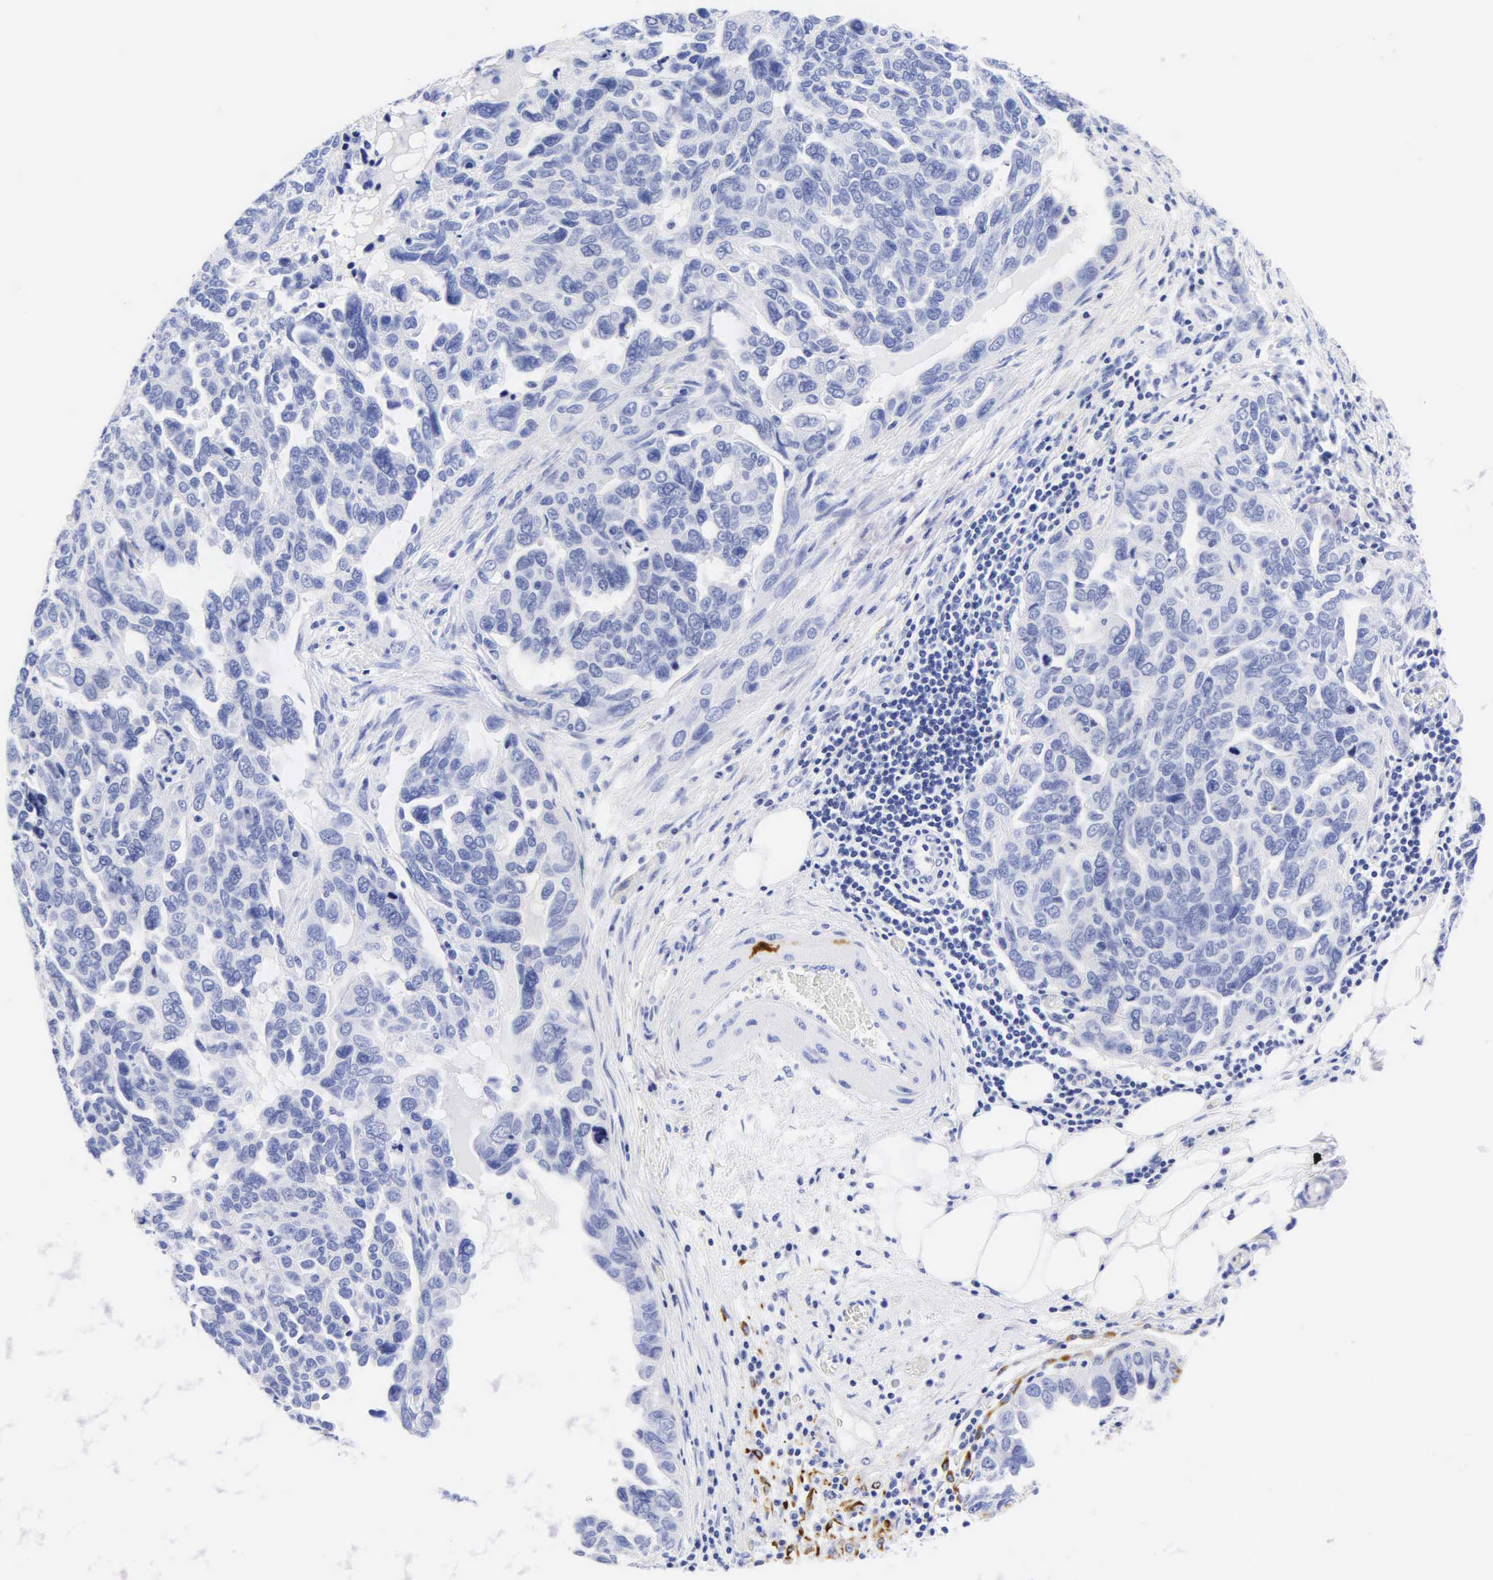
{"staining": {"intensity": "negative", "quantity": "none", "location": "none"}, "tissue": "ovarian cancer", "cell_type": "Tumor cells", "image_type": "cancer", "snomed": [{"axis": "morphology", "description": "Cystadenocarcinoma, serous, NOS"}, {"axis": "topography", "description": "Ovary"}], "caption": "Tumor cells show no significant positivity in ovarian serous cystadenocarcinoma.", "gene": "DES", "patient": {"sex": "female", "age": 64}}